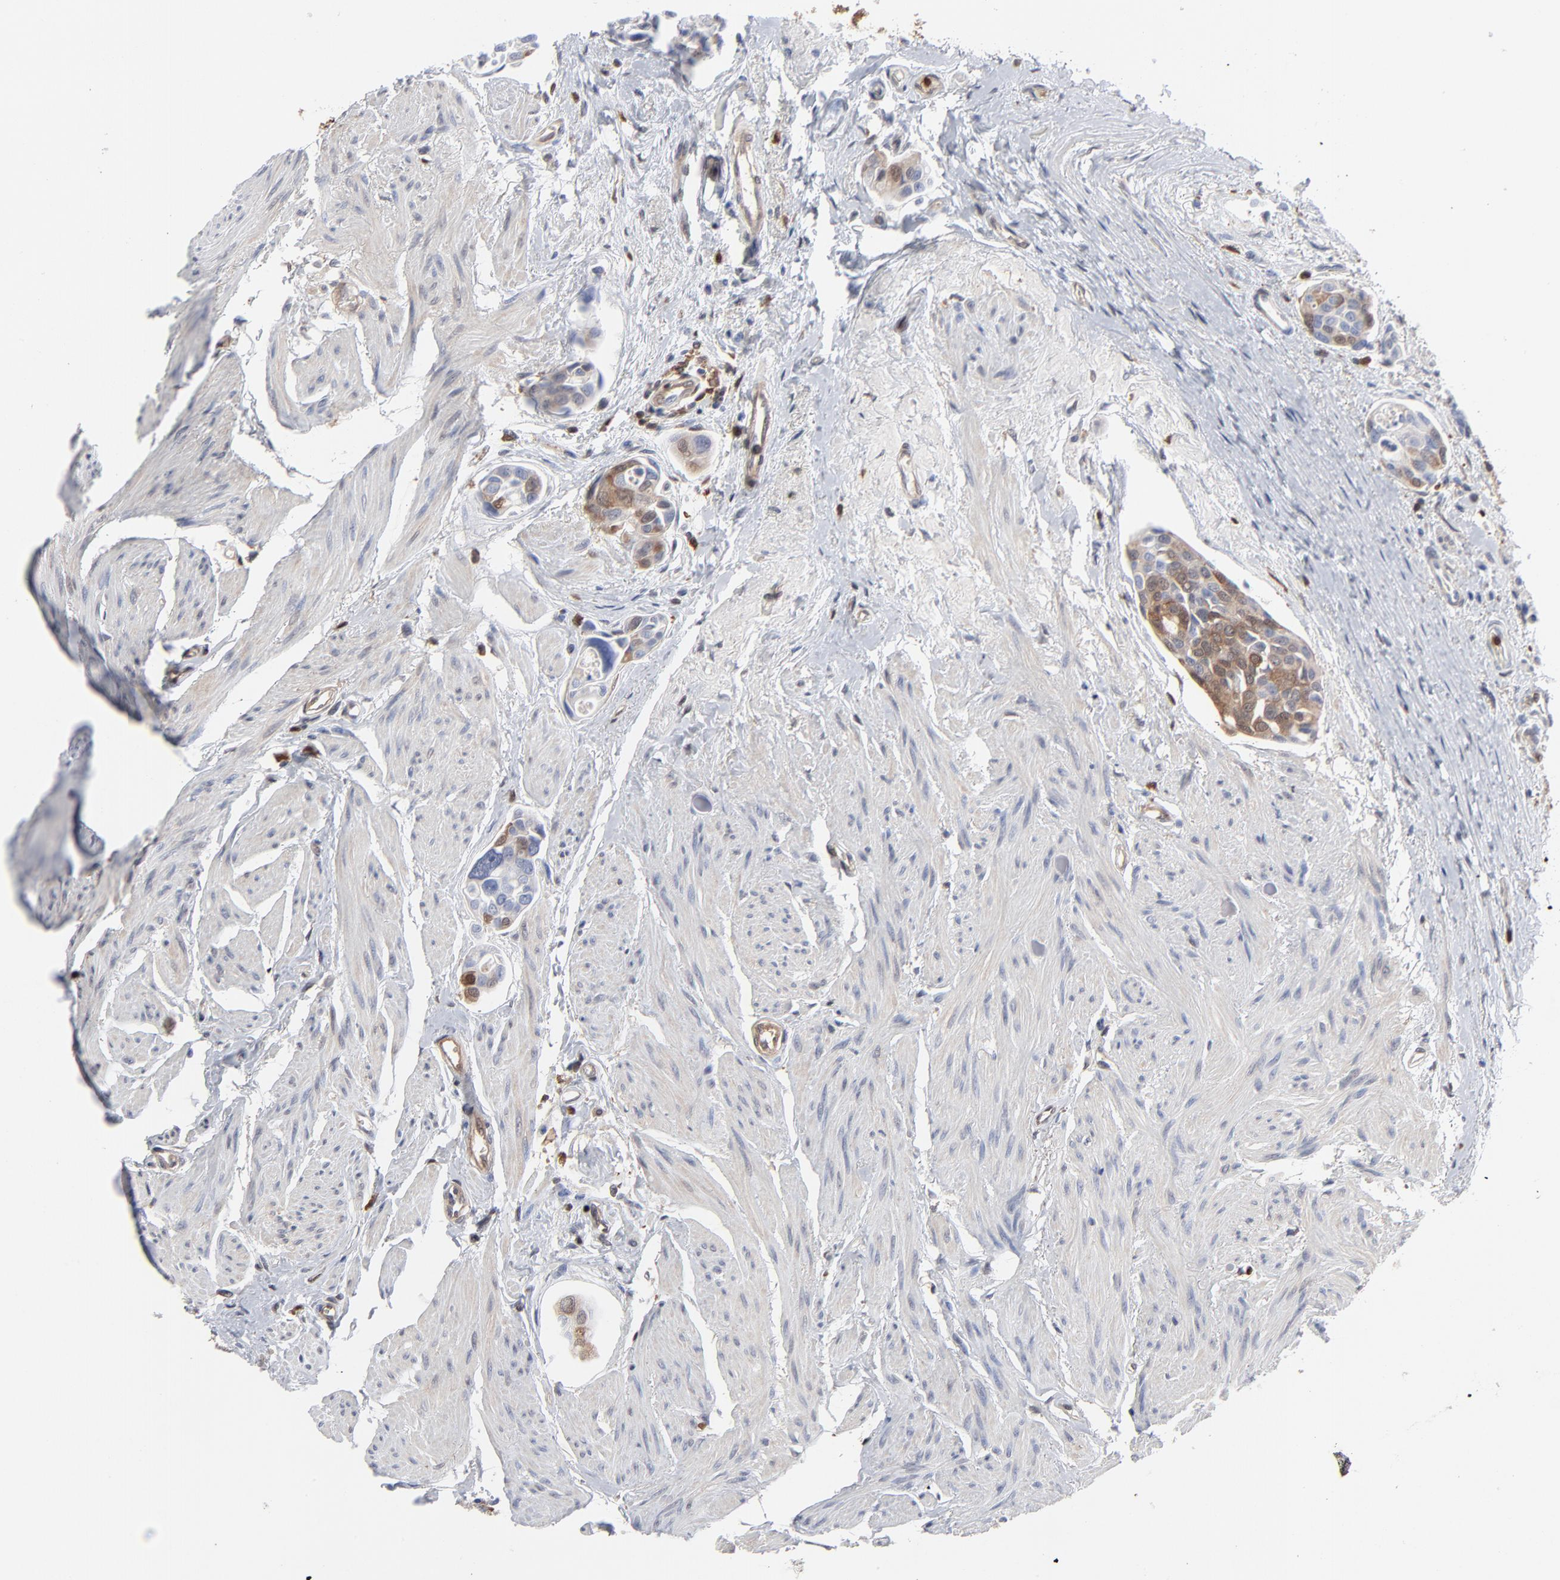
{"staining": {"intensity": "moderate", "quantity": "25%-75%", "location": "cytoplasmic/membranous"}, "tissue": "urothelial cancer", "cell_type": "Tumor cells", "image_type": "cancer", "snomed": [{"axis": "morphology", "description": "Urothelial carcinoma, High grade"}, {"axis": "topography", "description": "Urinary bladder"}], "caption": "A micrograph showing moderate cytoplasmic/membranous positivity in about 25%-75% of tumor cells in urothelial cancer, as visualized by brown immunohistochemical staining.", "gene": "MAP2K1", "patient": {"sex": "male", "age": 78}}